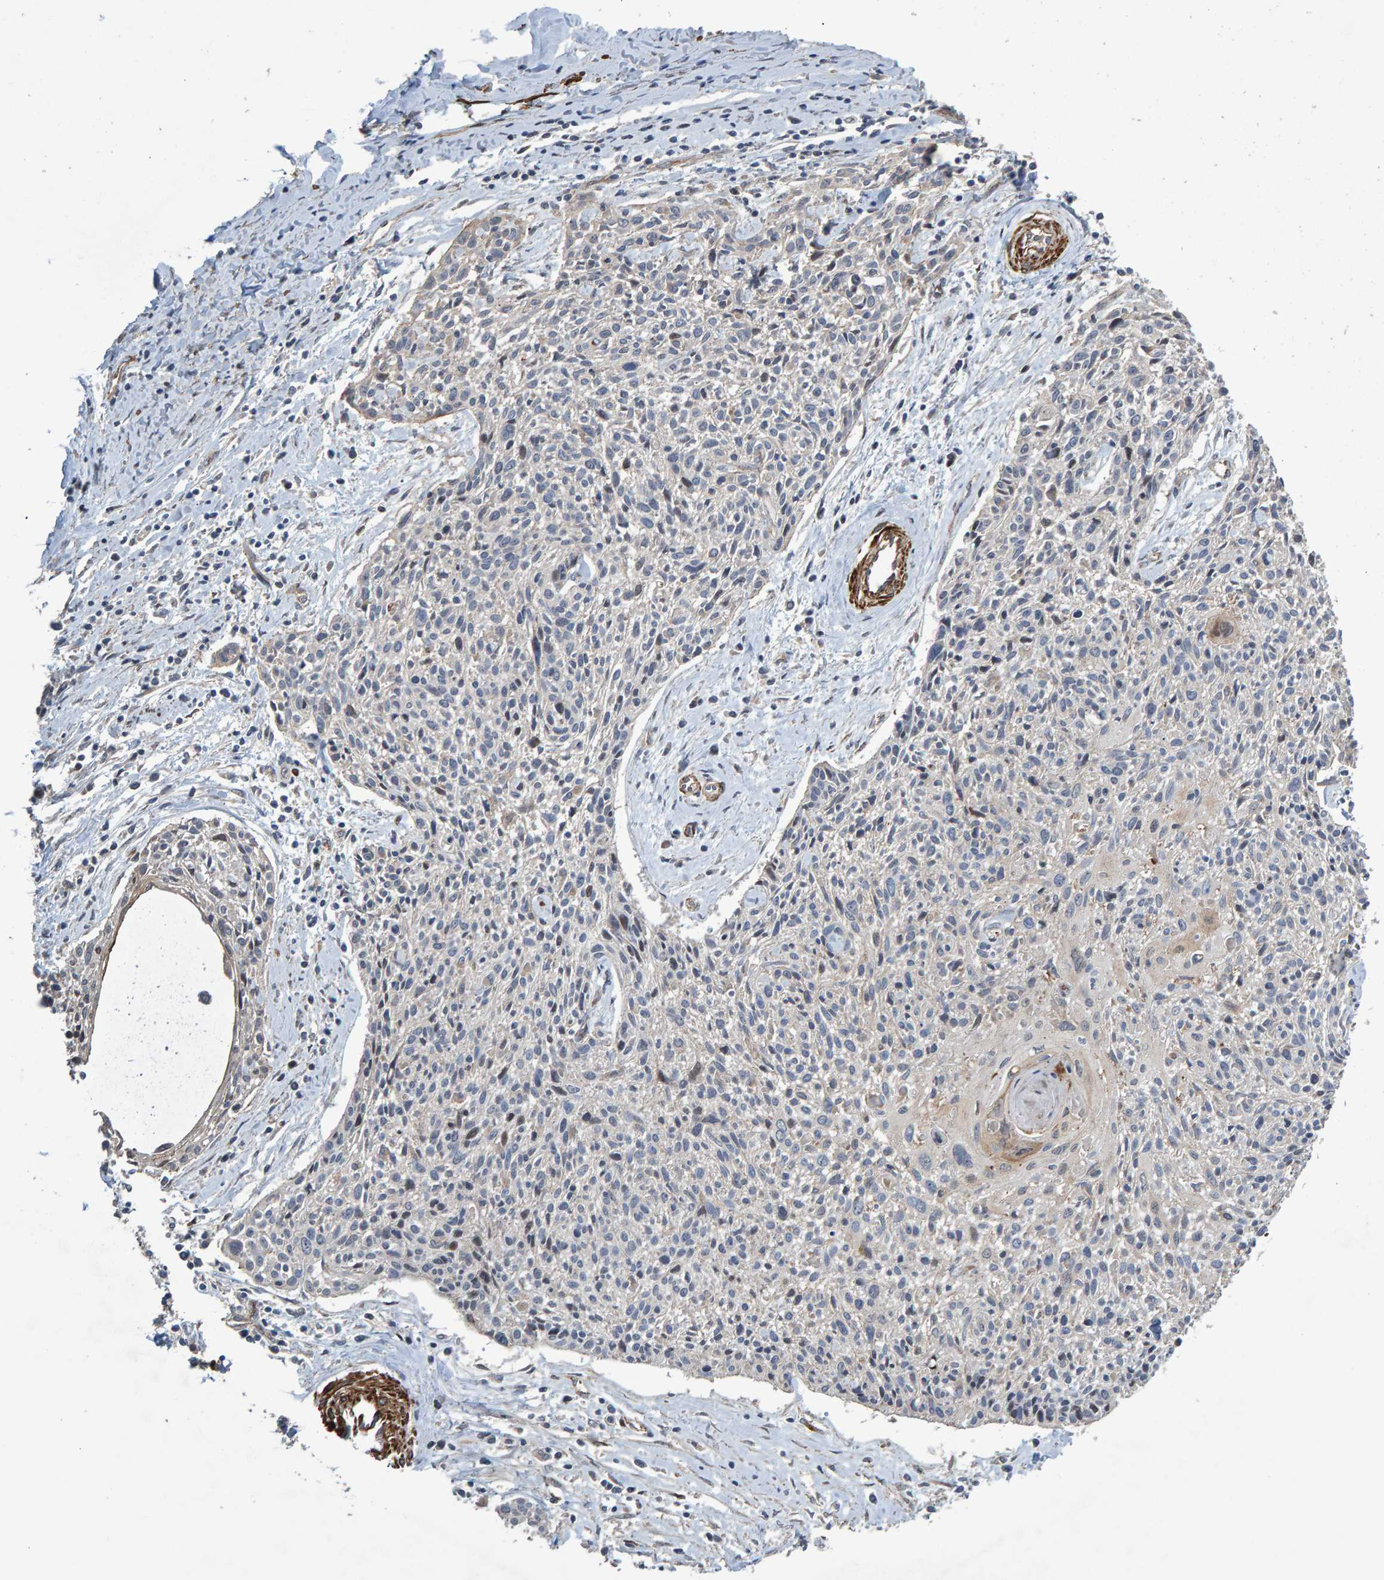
{"staining": {"intensity": "negative", "quantity": "none", "location": "none"}, "tissue": "cervical cancer", "cell_type": "Tumor cells", "image_type": "cancer", "snomed": [{"axis": "morphology", "description": "Squamous cell carcinoma, NOS"}, {"axis": "topography", "description": "Cervix"}], "caption": "High power microscopy micrograph of an immunohistochemistry image of cervical cancer, revealing no significant positivity in tumor cells. (DAB immunohistochemistry (IHC), high magnification).", "gene": "SLIT2", "patient": {"sex": "female", "age": 51}}